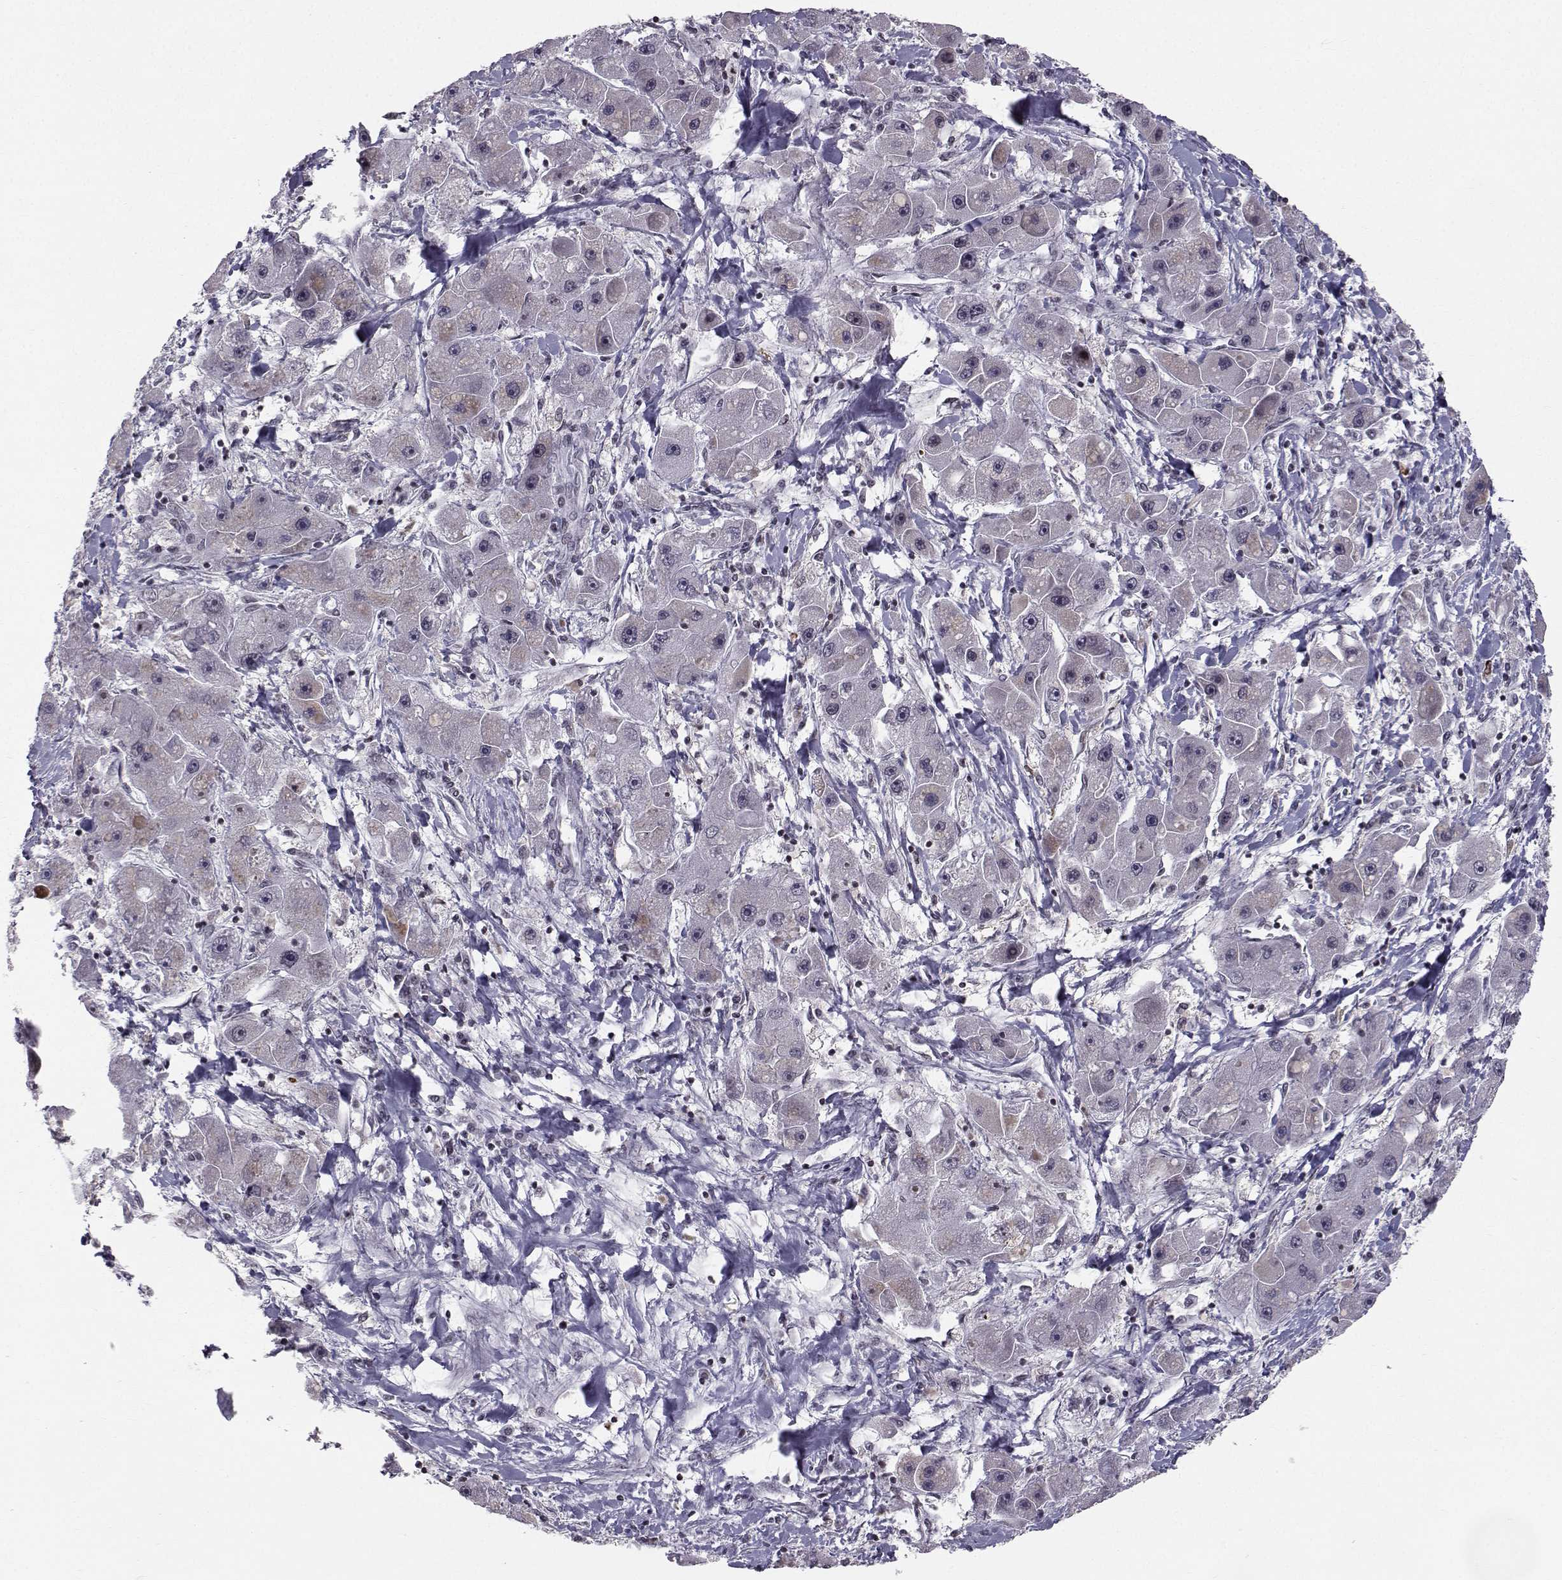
{"staining": {"intensity": "negative", "quantity": "none", "location": "none"}, "tissue": "liver cancer", "cell_type": "Tumor cells", "image_type": "cancer", "snomed": [{"axis": "morphology", "description": "Carcinoma, Hepatocellular, NOS"}, {"axis": "topography", "description": "Liver"}], "caption": "High power microscopy image of an IHC micrograph of liver cancer, revealing no significant positivity in tumor cells.", "gene": "MARCHF4", "patient": {"sex": "male", "age": 24}}